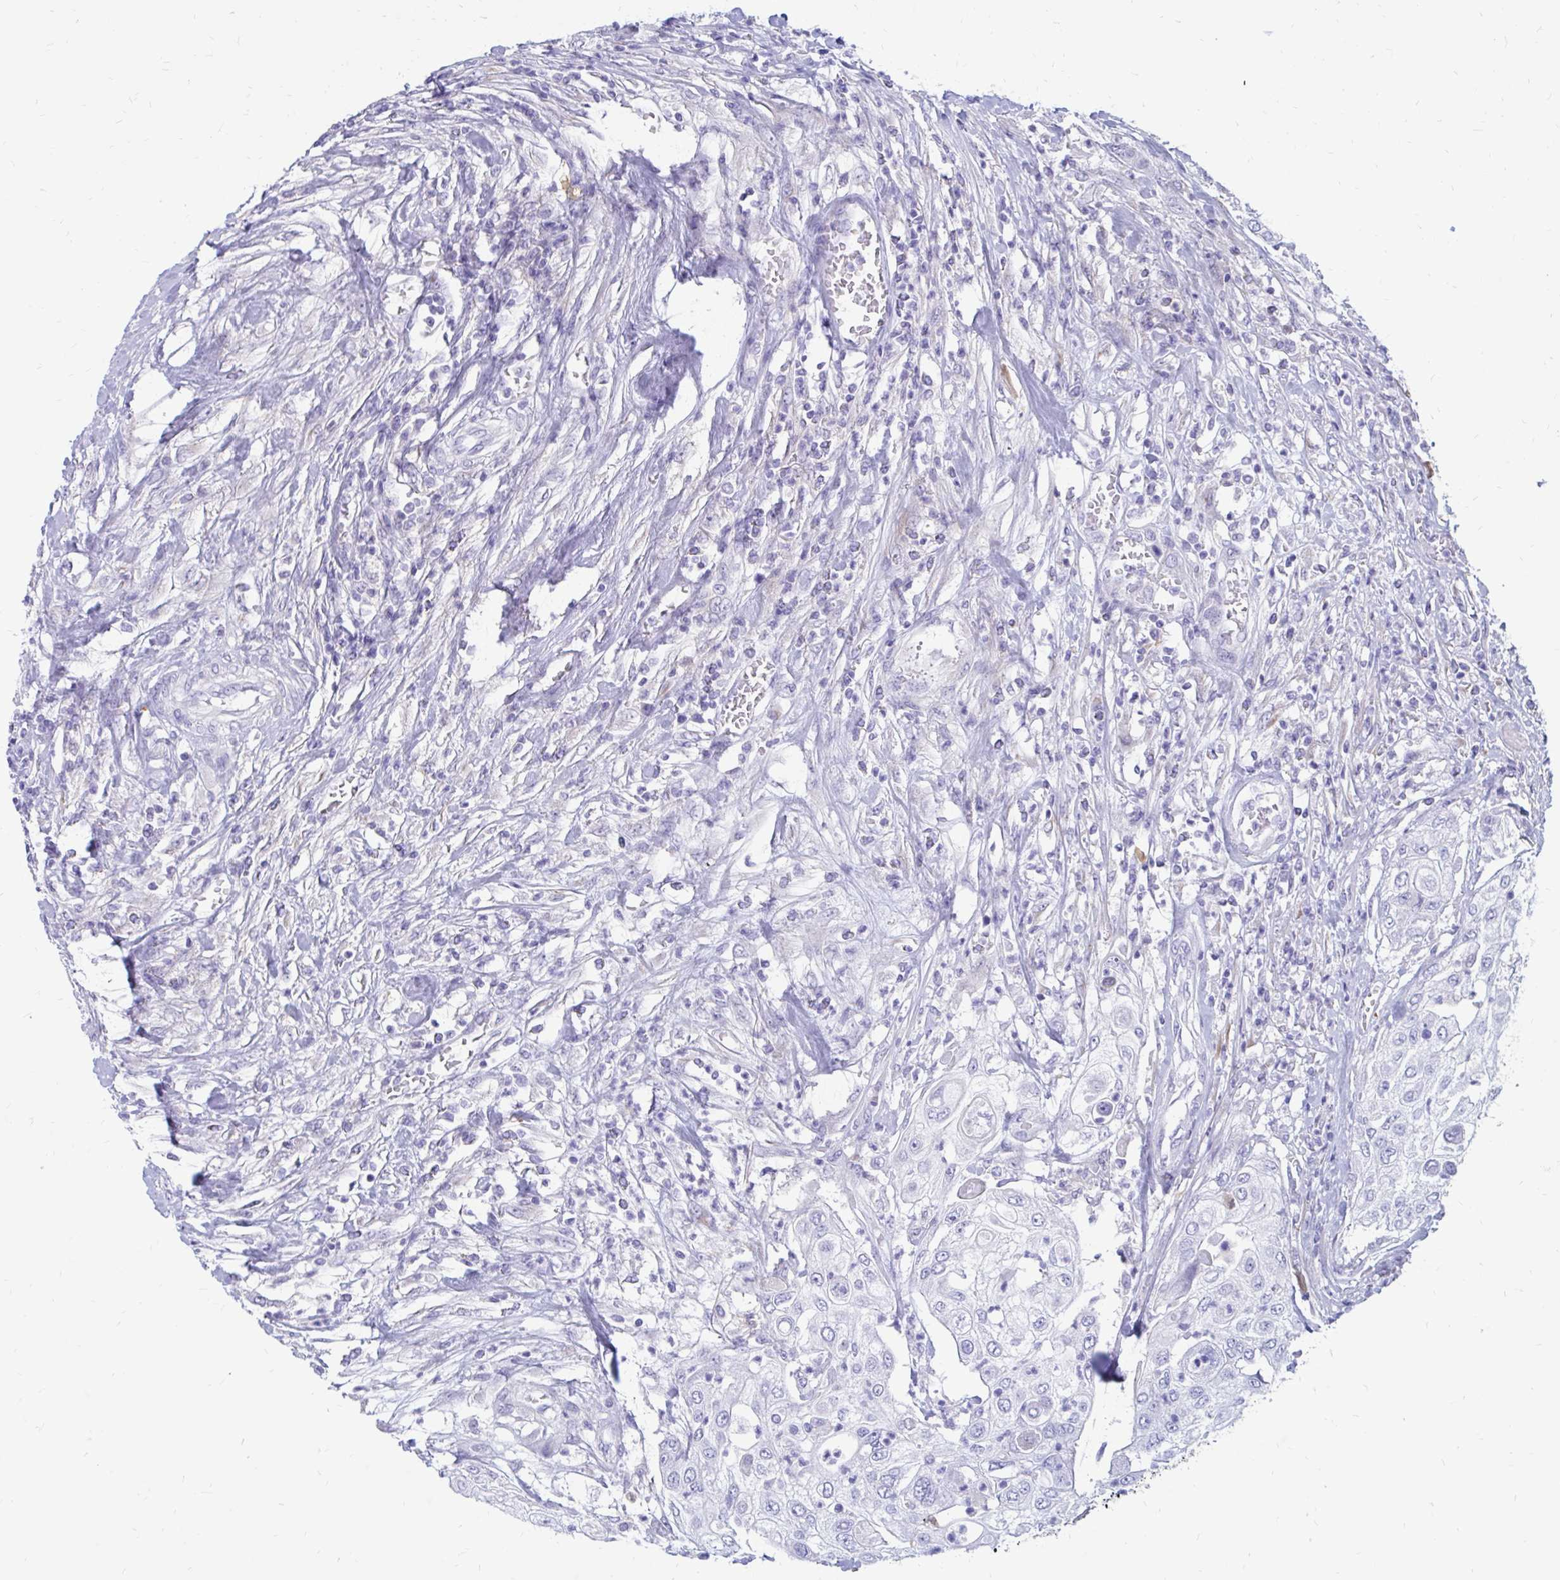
{"staining": {"intensity": "negative", "quantity": "none", "location": "none"}, "tissue": "urothelial cancer", "cell_type": "Tumor cells", "image_type": "cancer", "snomed": [{"axis": "morphology", "description": "Urothelial carcinoma, High grade"}, {"axis": "topography", "description": "Urinary bladder"}], "caption": "There is no significant positivity in tumor cells of high-grade urothelial carcinoma.", "gene": "IGSF5", "patient": {"sex": "female", "age": 79}}